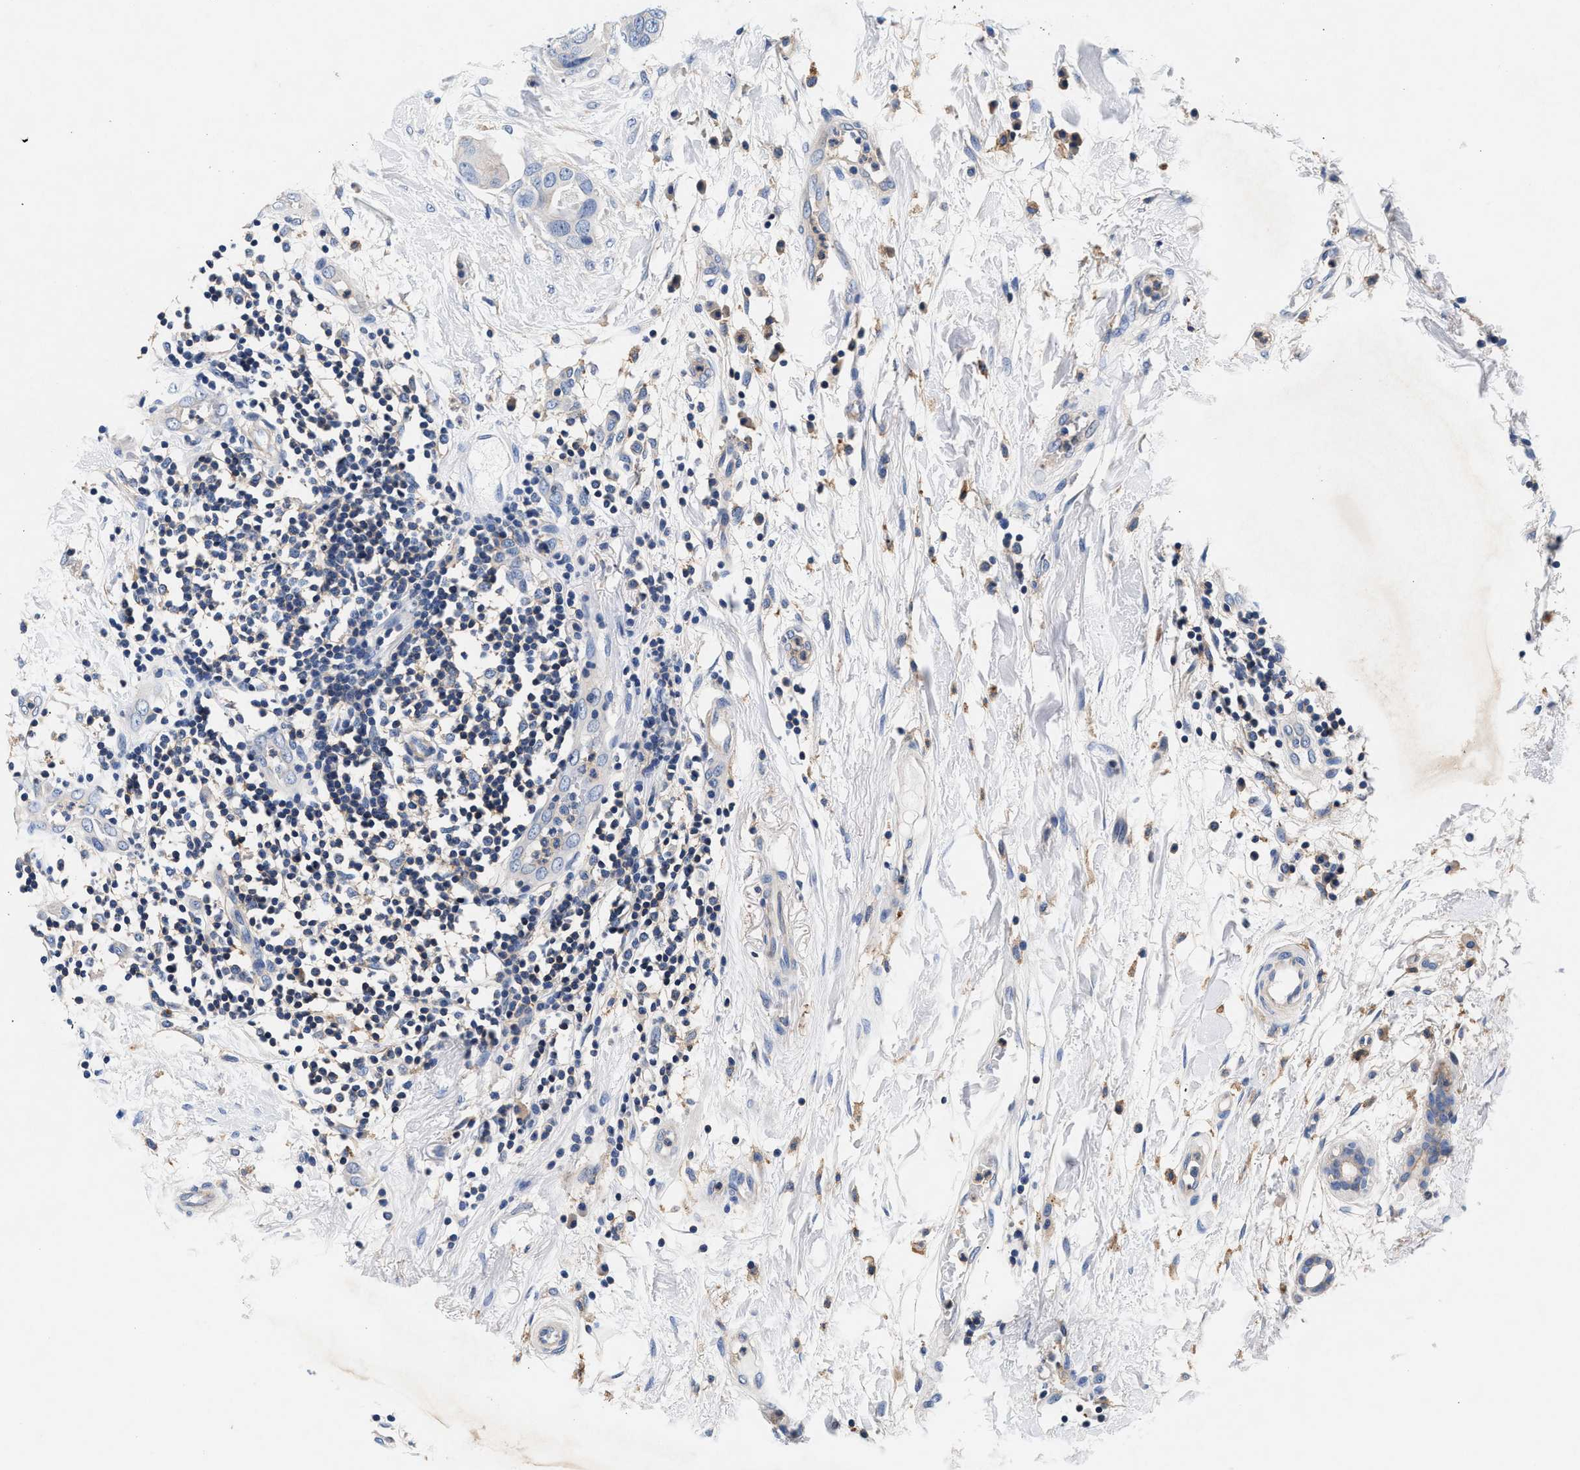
{"staining": {"intensity": "negative", "quantity": "none", "location": "none"}, "tissue": "breast cancer", "cell_type": "Tumor cells", "image_type": "cancer", "snomed": [{"axis": "morphology", "description": "Duct carcinoma"}, {"axis": "topography", "description": "Breast"}], "caption": "The micrograph reveals no staining of tumor cells in invasive ductal carcinoma (breast).", "gene": "GNAI3", "patient": {"sex": "female", "age": 40}}